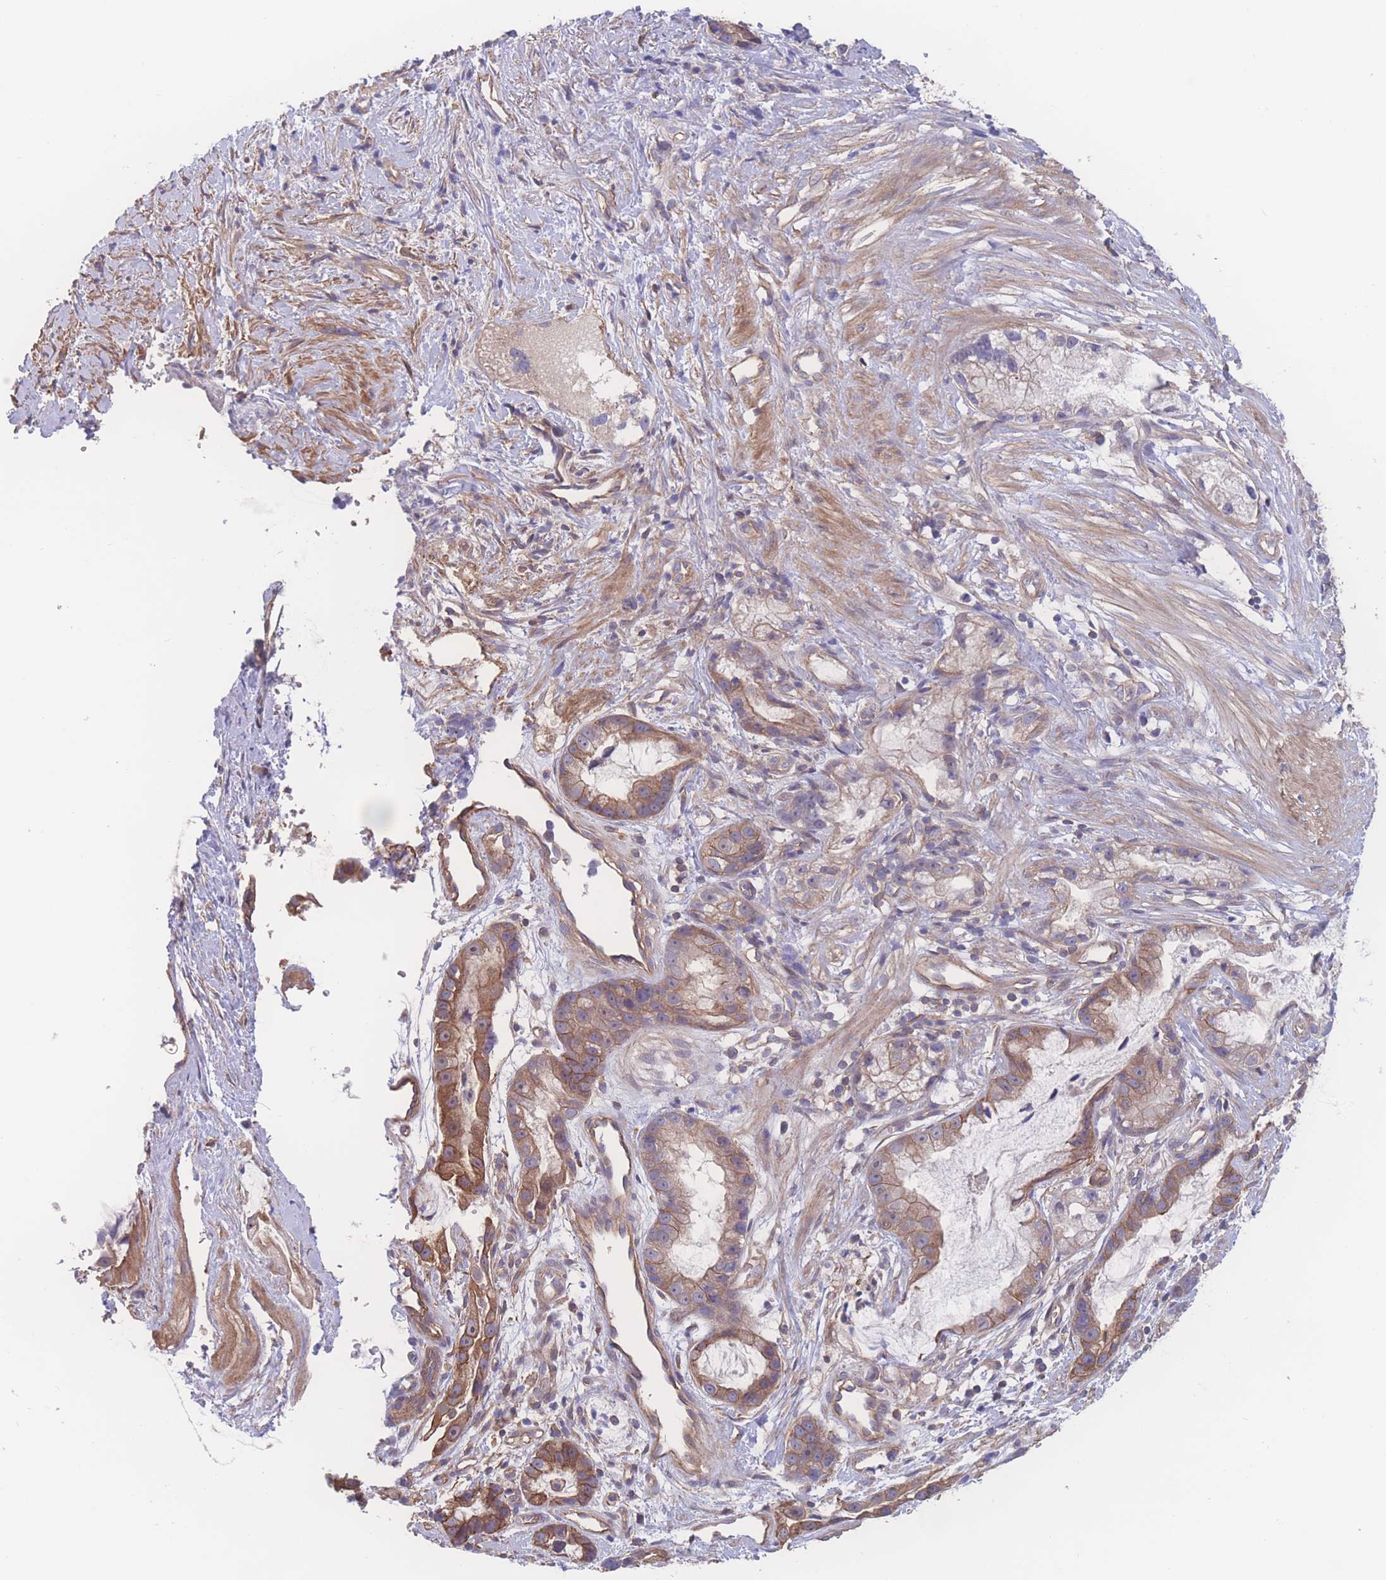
{"staining": {"intensity": "moderate", "quantity": ">75%", "location": "cytoplasmic/membranous"}, "tissue": "stomach cancer", "cell_type": "Tumor cells", "image_type": "cancer", "snomed": [{"axis": "morphology", "description": "Adenocarcinoma, NOS"}, {"axis": "topography", "description": "Stomach"}], "caption": "Human adenocarcinoma (stomach) stained for a protein (brown) reveals moderate cytoplasmic/membranous positive staining in about >75% of tumor cells.", "gene": "CFAP97", "patient": {"sex": "male", "age": 55}}